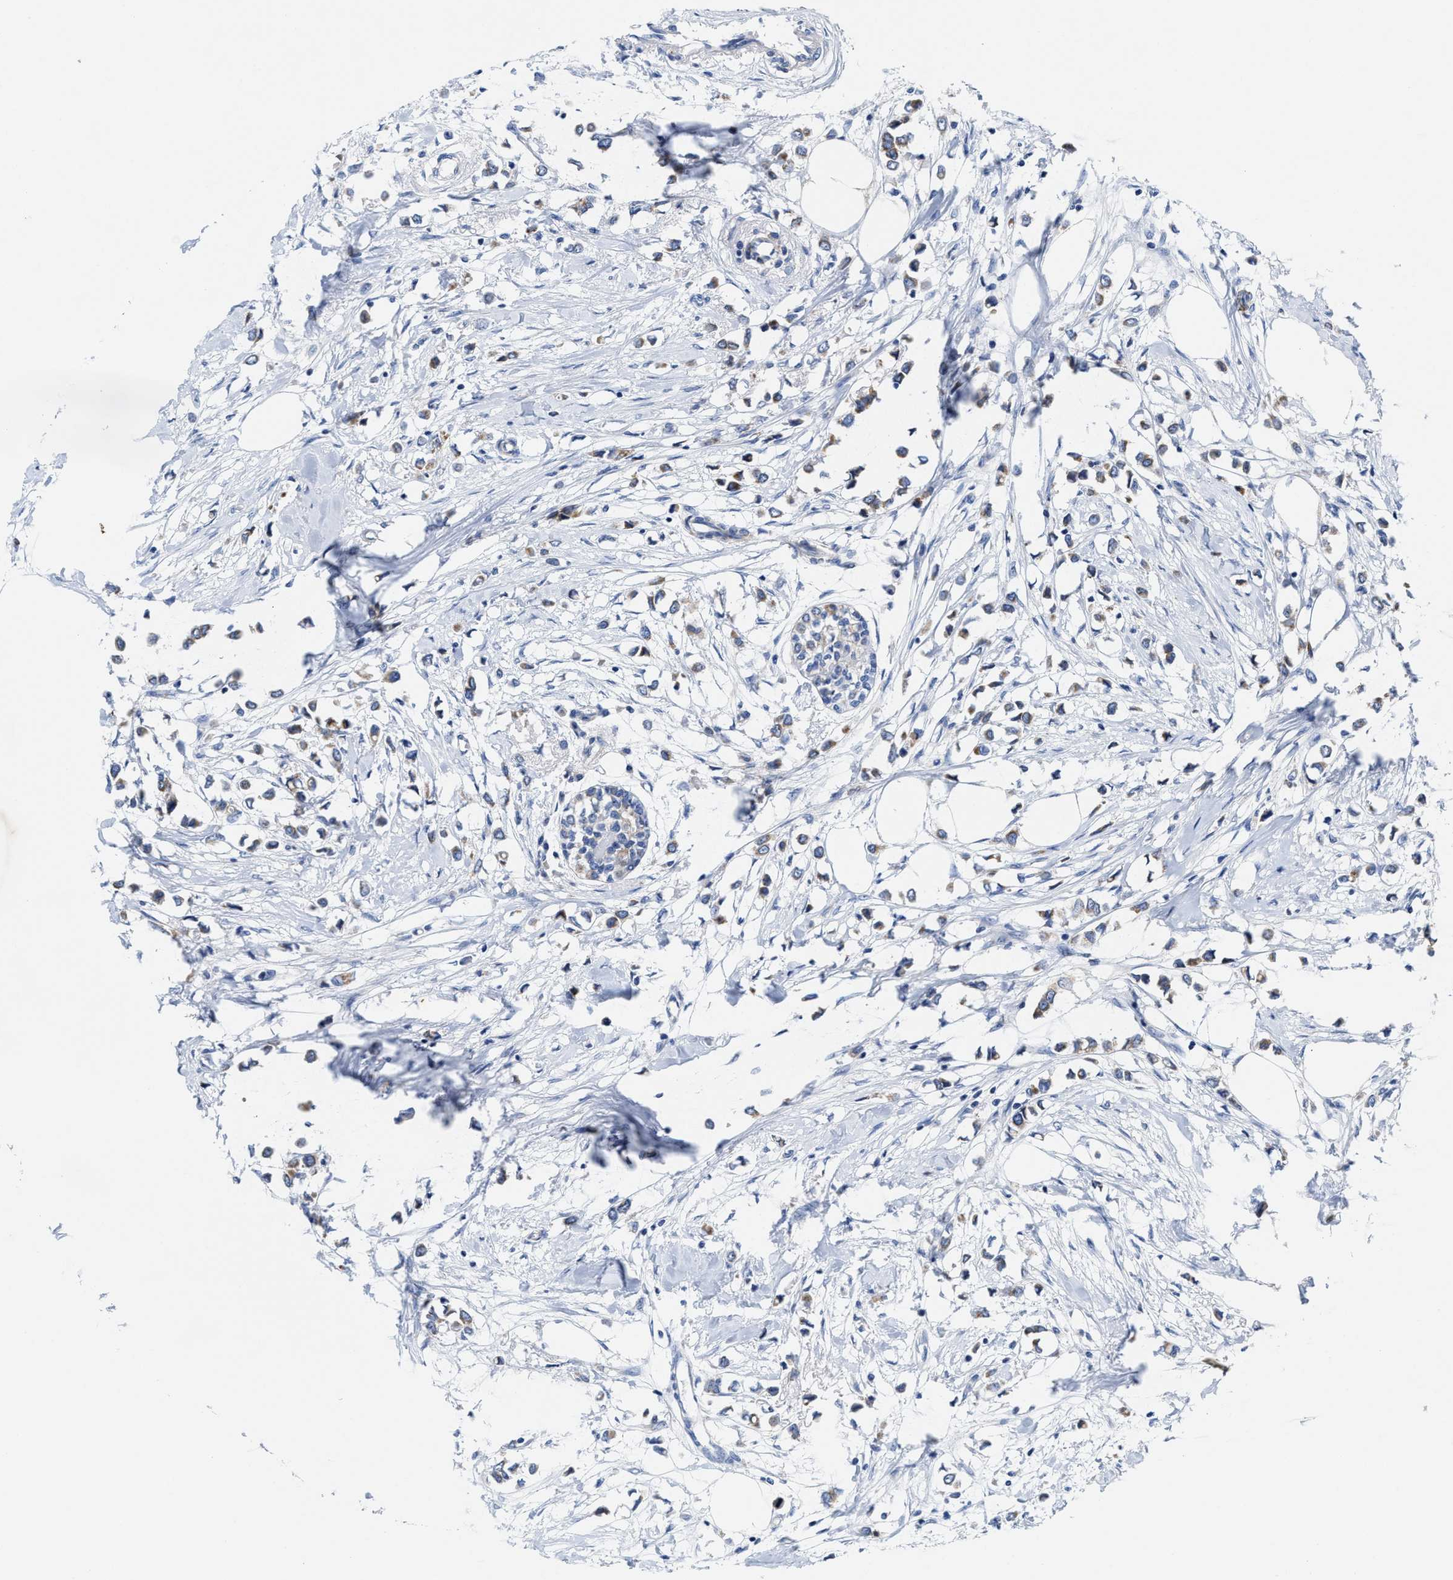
{"staining": {"intensity": "moderate", "quantity": "25%-75%", "location": "cytoplasmic/membranous"}, "tissue": "breast cancer", "cell_type": "Tumor cells", "image_type": "cancer", "snomed": [{"axis": "morphology", "description": "Lobular carcinoma"}, {"axis": "topography", "description": "Breast"}], "caption": "A high-resolution image shows immunohistochemistry (IHC) staining of breast cancer (lobular carcinoma), which displays moderate cytoplasmic/membranous positivity in approximately 25%-75% of tumor cells. The staining is performed using DAB (3,3'-diaminobenzidine) brown chromogen to label protein expression. The nuclei are counter-stained blue using hematoxylin.", "gene": "TBRG4", "patient": {"sex": "female", "age": 51}}